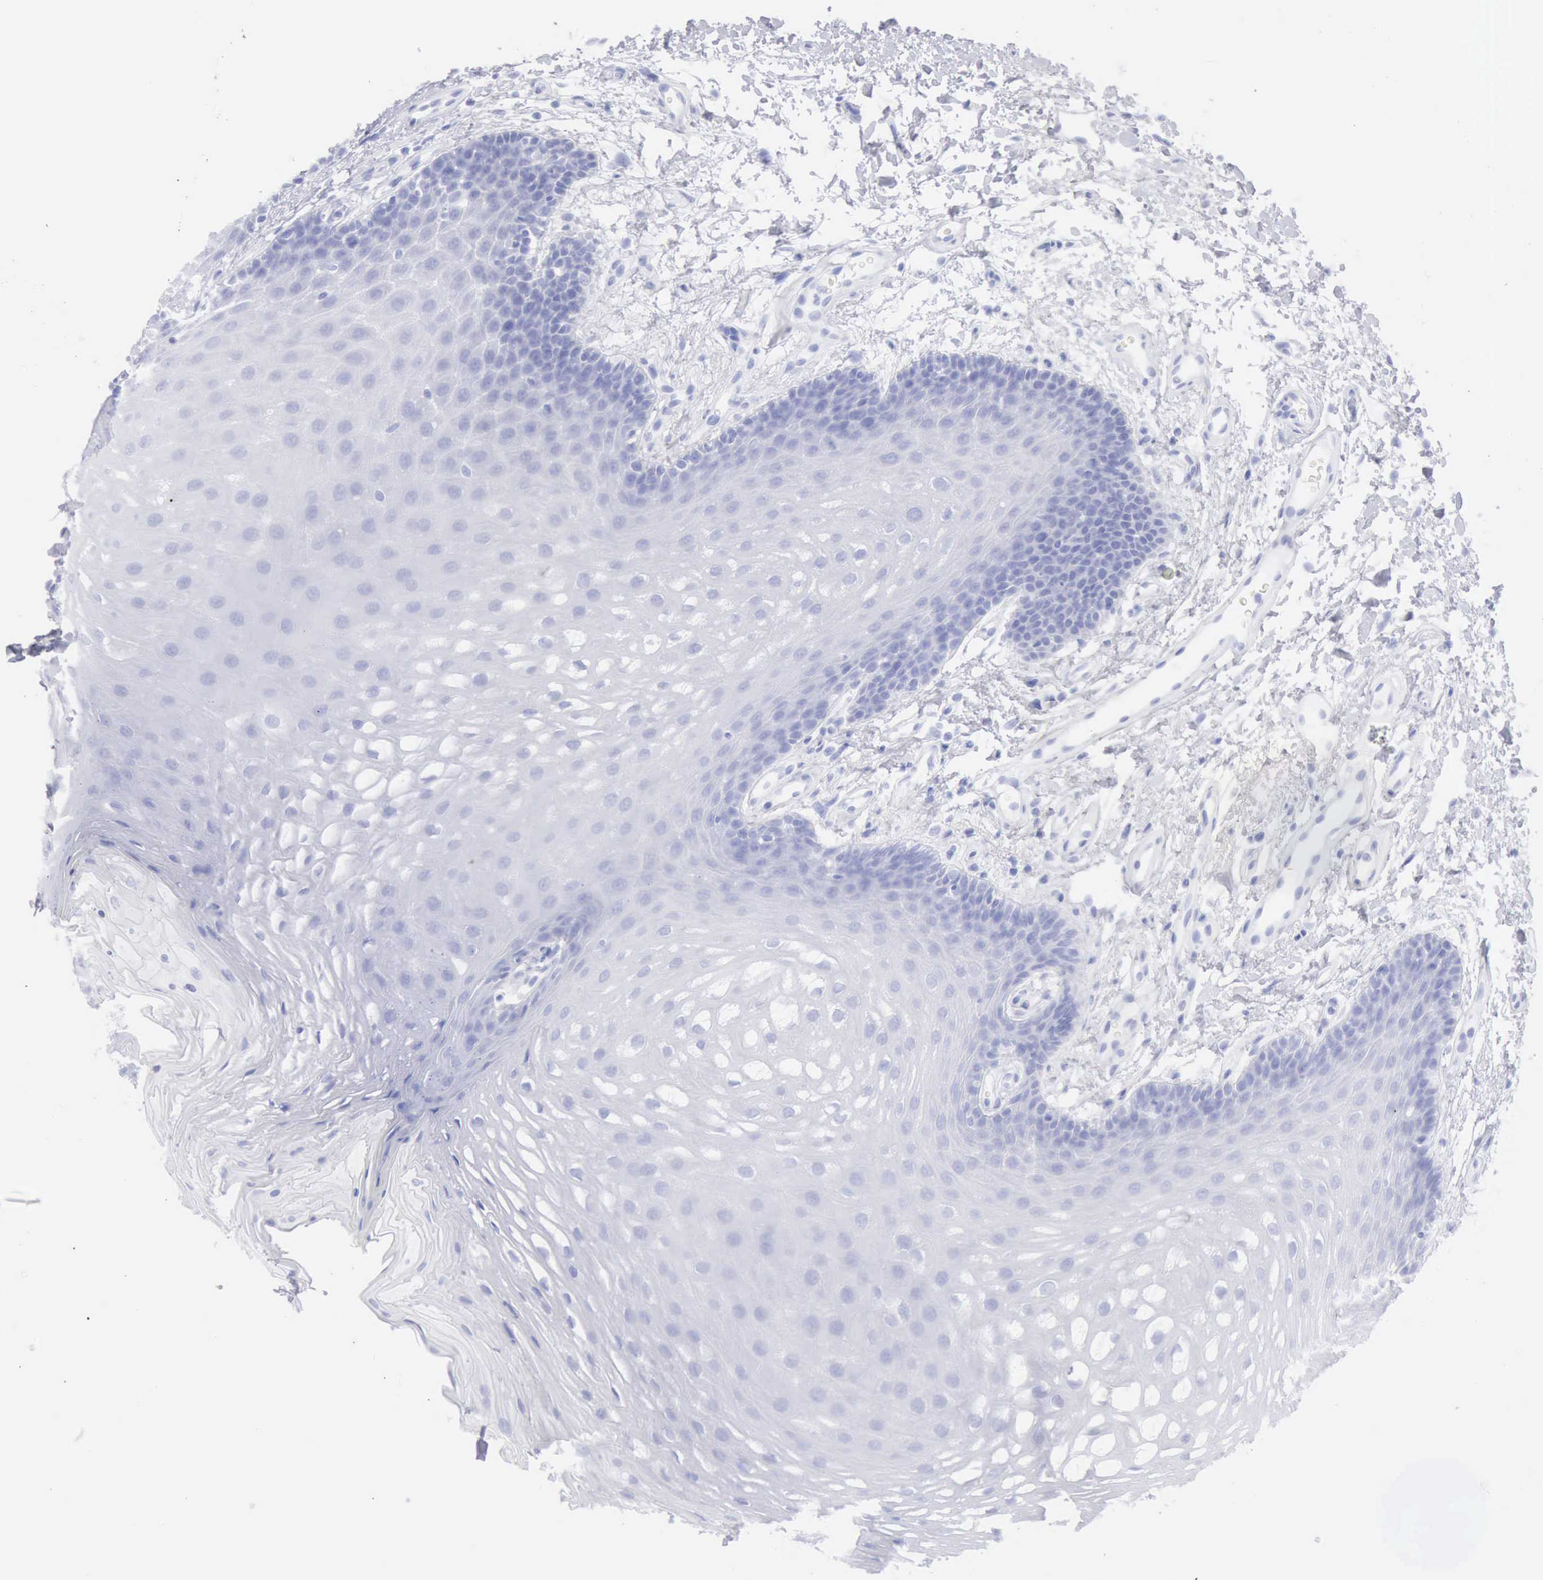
{"staining": {"intensity": "negative", "quantity": "none", "location": "none"}, "tissue": "oral mucosa", "cell_type": "Squamous epithelial cells", "image_type": "normal", "snomed": [{"axis": "morphology", "description": "Normal tissue, NOS"}, {"axis": "topography", "description": "Oral tissue"}], "caption": "High magnification brightfield microscopy of normal oral mucosa stained with DAB (3,3'-diaminobenzidine) (brown) and counterstained with hematoxylin (blue): squamous epithelial cells show no significant positivity. (Stains: DAB immunohistochemistry with hematoxylin counter stain, Microscopy: brightfield microscopy at high magnification).", "gene": "KRT10", "patient": {"sex": "male", "age": 62}}